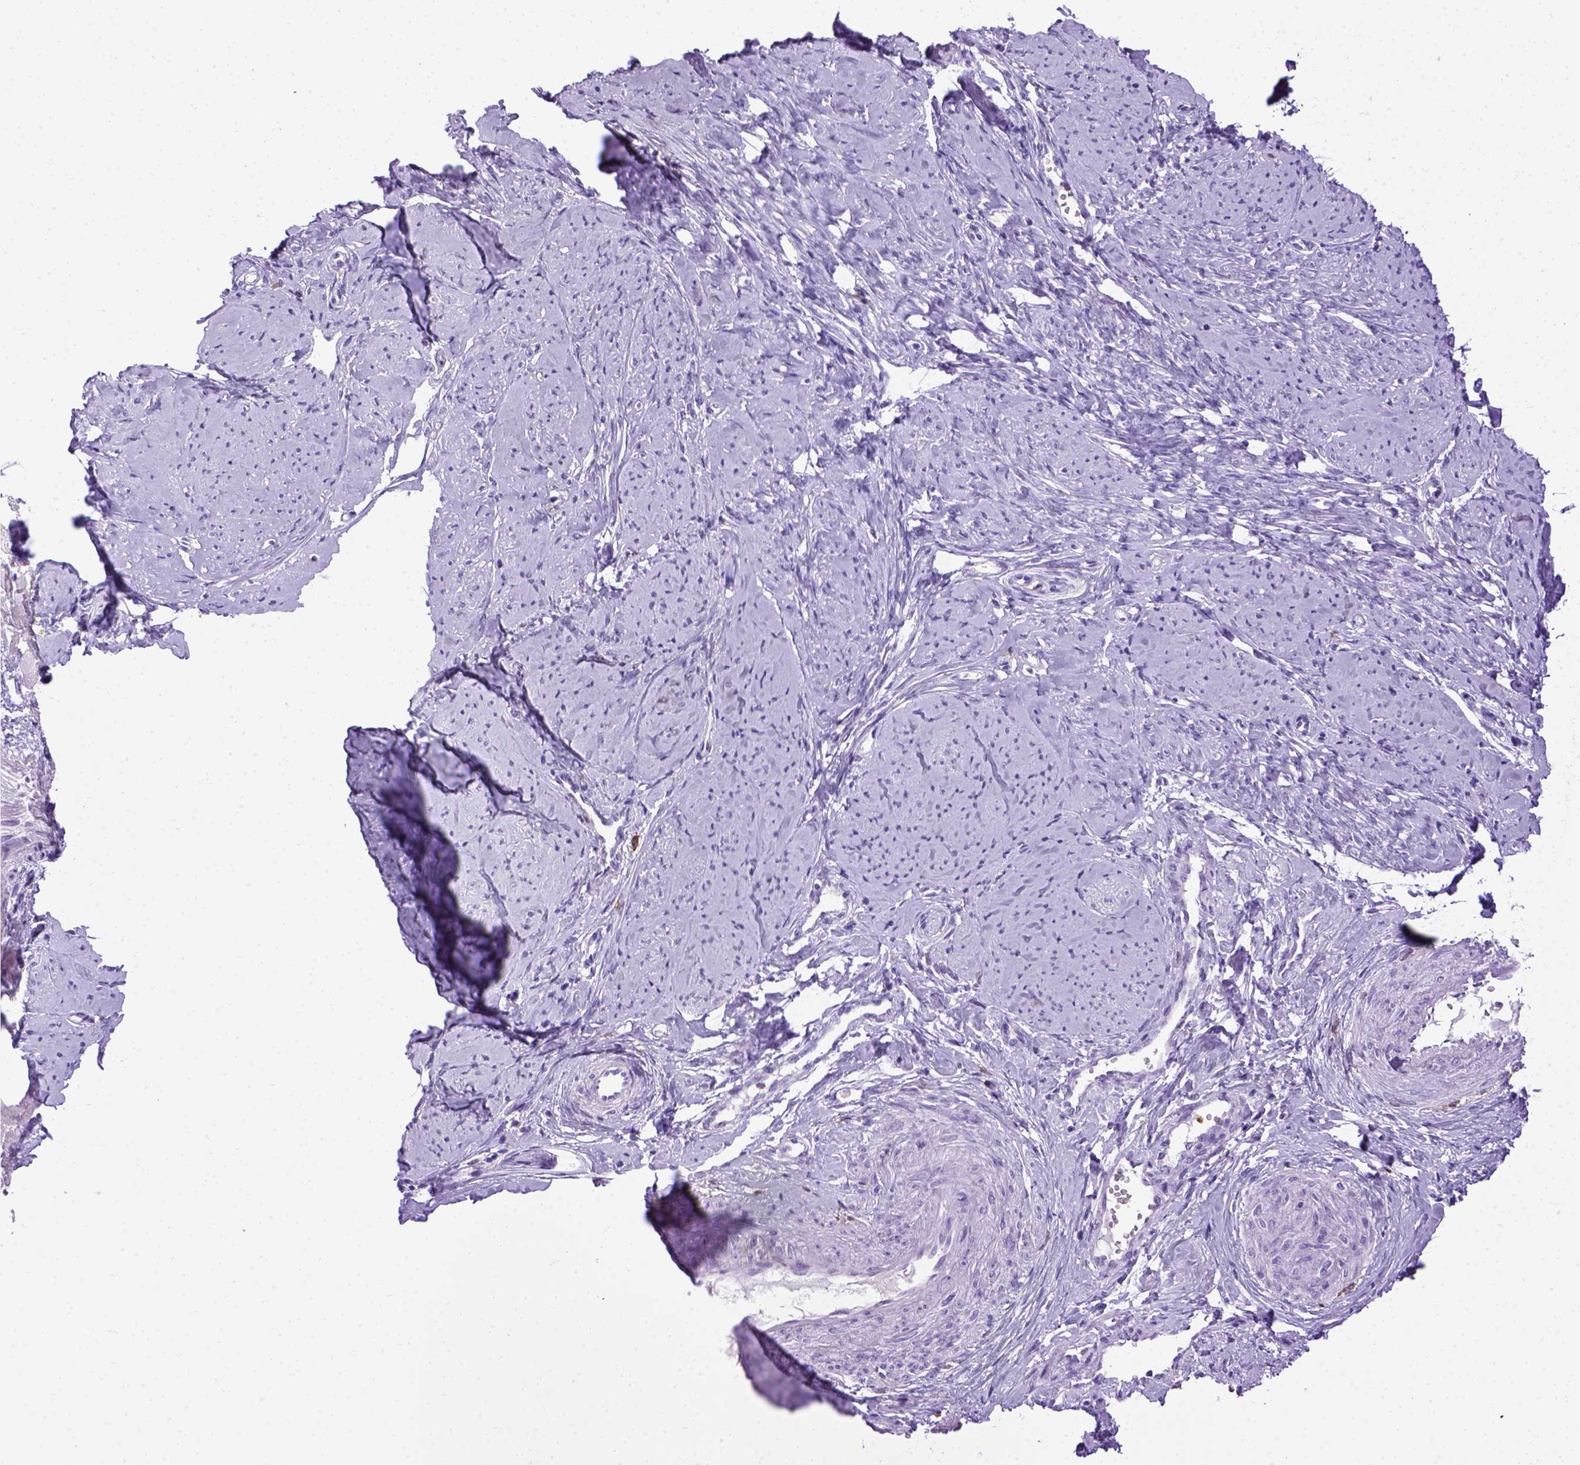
{"staining": {"intensity": "negative", "quantity": "none", "location": "none"}, "tissue": "smooth muscle", "cell_type": "Smooth muscle cells", "image_type": "normal", "snomed": [{"axis": "morphology", "description": "Normal tissue, NOS"}, {"axis": "topography", "description": "Smooth muscle"}], "caption": "Immunohistochemical staining of normal human smooth muscle exhibits no significant positivity in smooth muscle cells.", "gene": "ITGAX", "patient": {"sex": "female", "age": 48}}